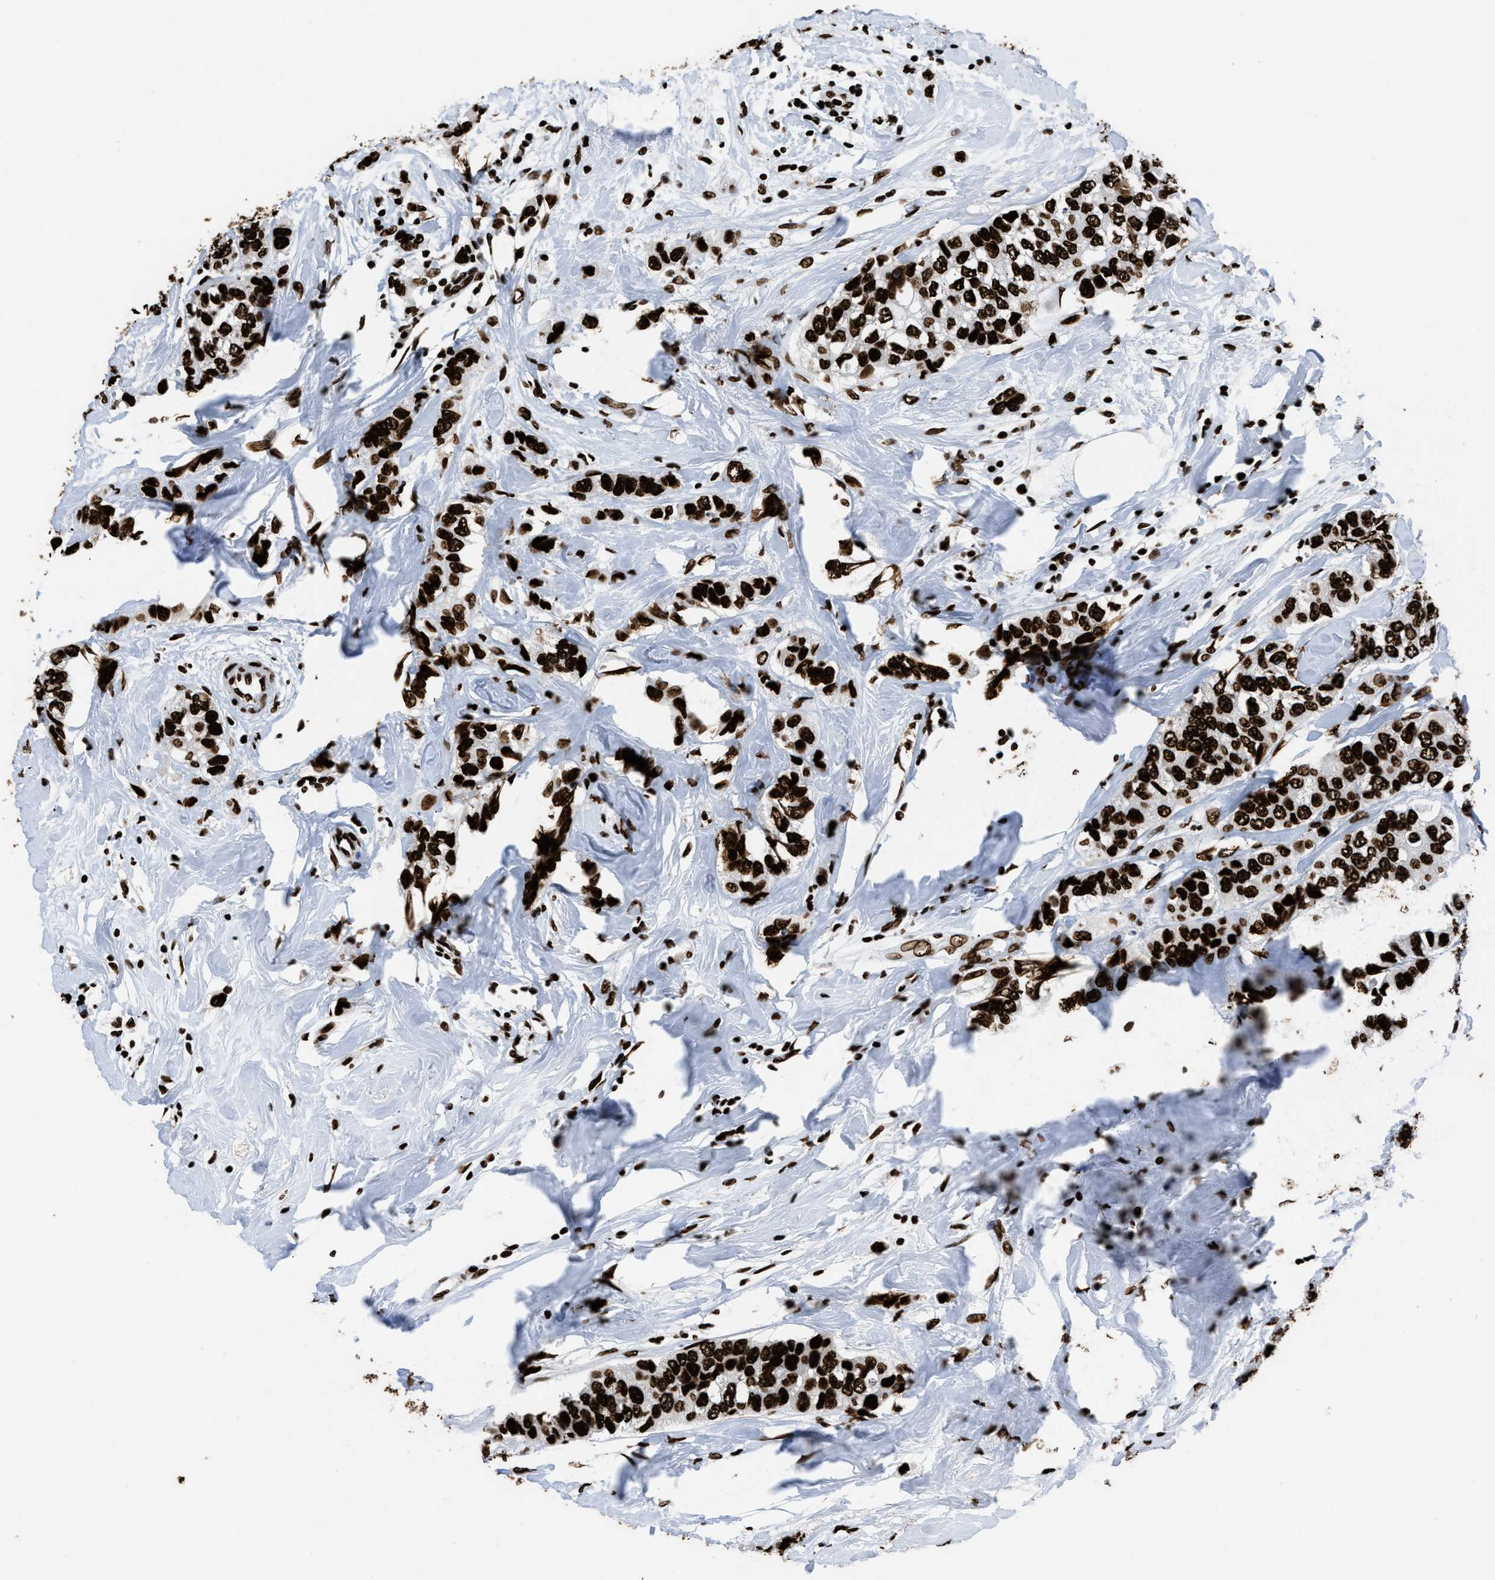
{"staining": {"intensity": "strong", "quantity": ">75%", "location": "nuclear"}, "tissue": "breast cancer", "cell_type": "Tumor cells", "image_type": "cancer", "snomed": [{"axis": "morphology", "description": "Duct carcinoma"}, {"axis": "topography", "description": "Breast"}], "caption": "This photomicrograph shows immunohistochemistry staining of breast infiltrating ductal carcinoma, with high strong nuclear expression in about >75% of tumor cells.", "gene": "HNRNPM", "patient": {"sex": "female", "age": 50}}